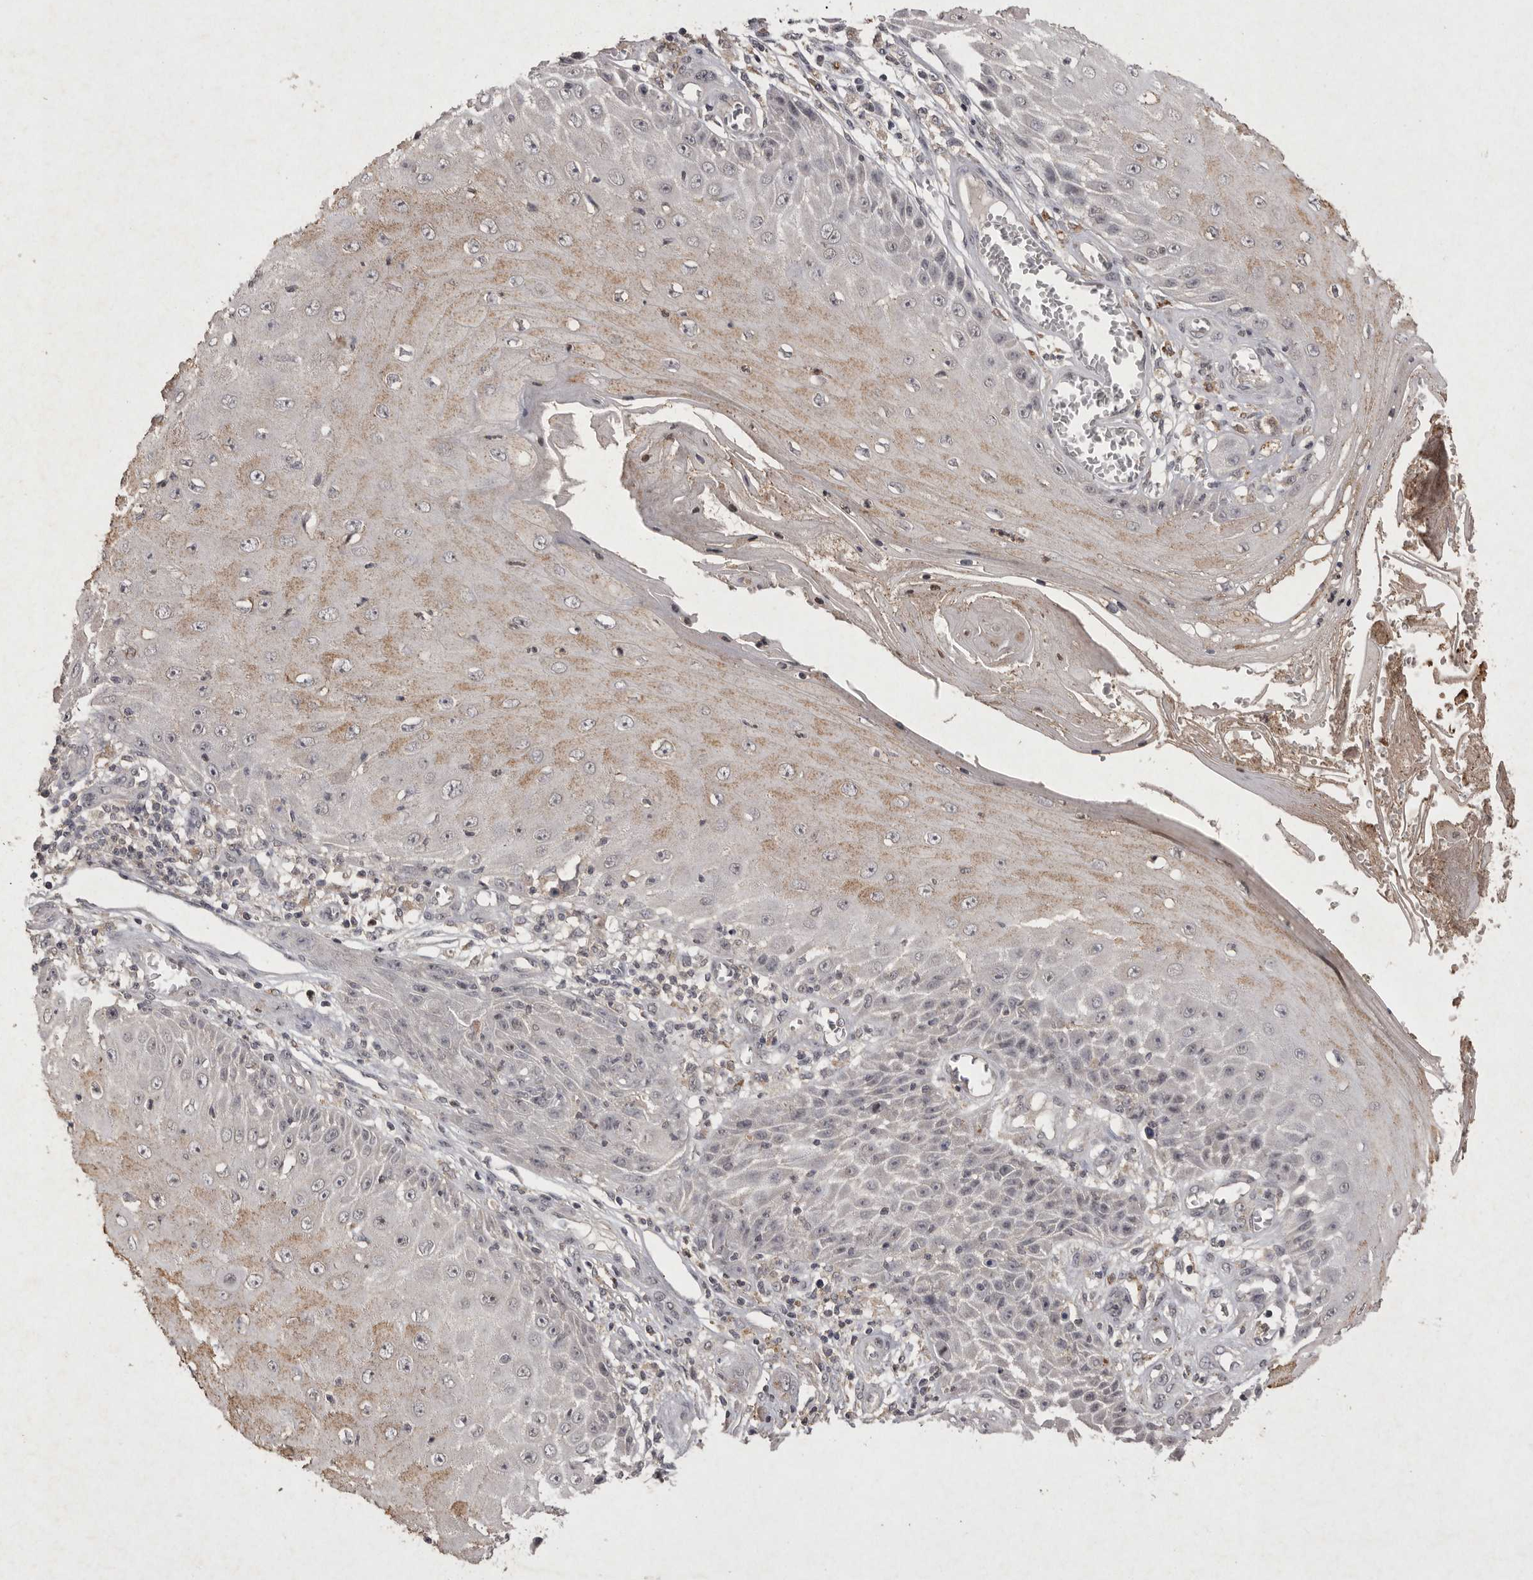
{"staining": {"intensity": "weak", "quantity": "25%-75%", "location": "cytoplasmic/membranous"}, "tissue": "skin cancer", "cell_type": "Tumor cells", "image_type": "cancer", "snomed": [{"axis": "morphology", "description": "Squamous cell carcinoma, NOS"}, {"axis": "topography", "description": "Skin"}], "caption": "Skin cancer stained with a brown dye exhibits weak cytoplasmic/membranous positive staining in about 25%-75% of tumor cells.", "gene": "APLNR", "patient": {"sex": "female", "age": 73}}